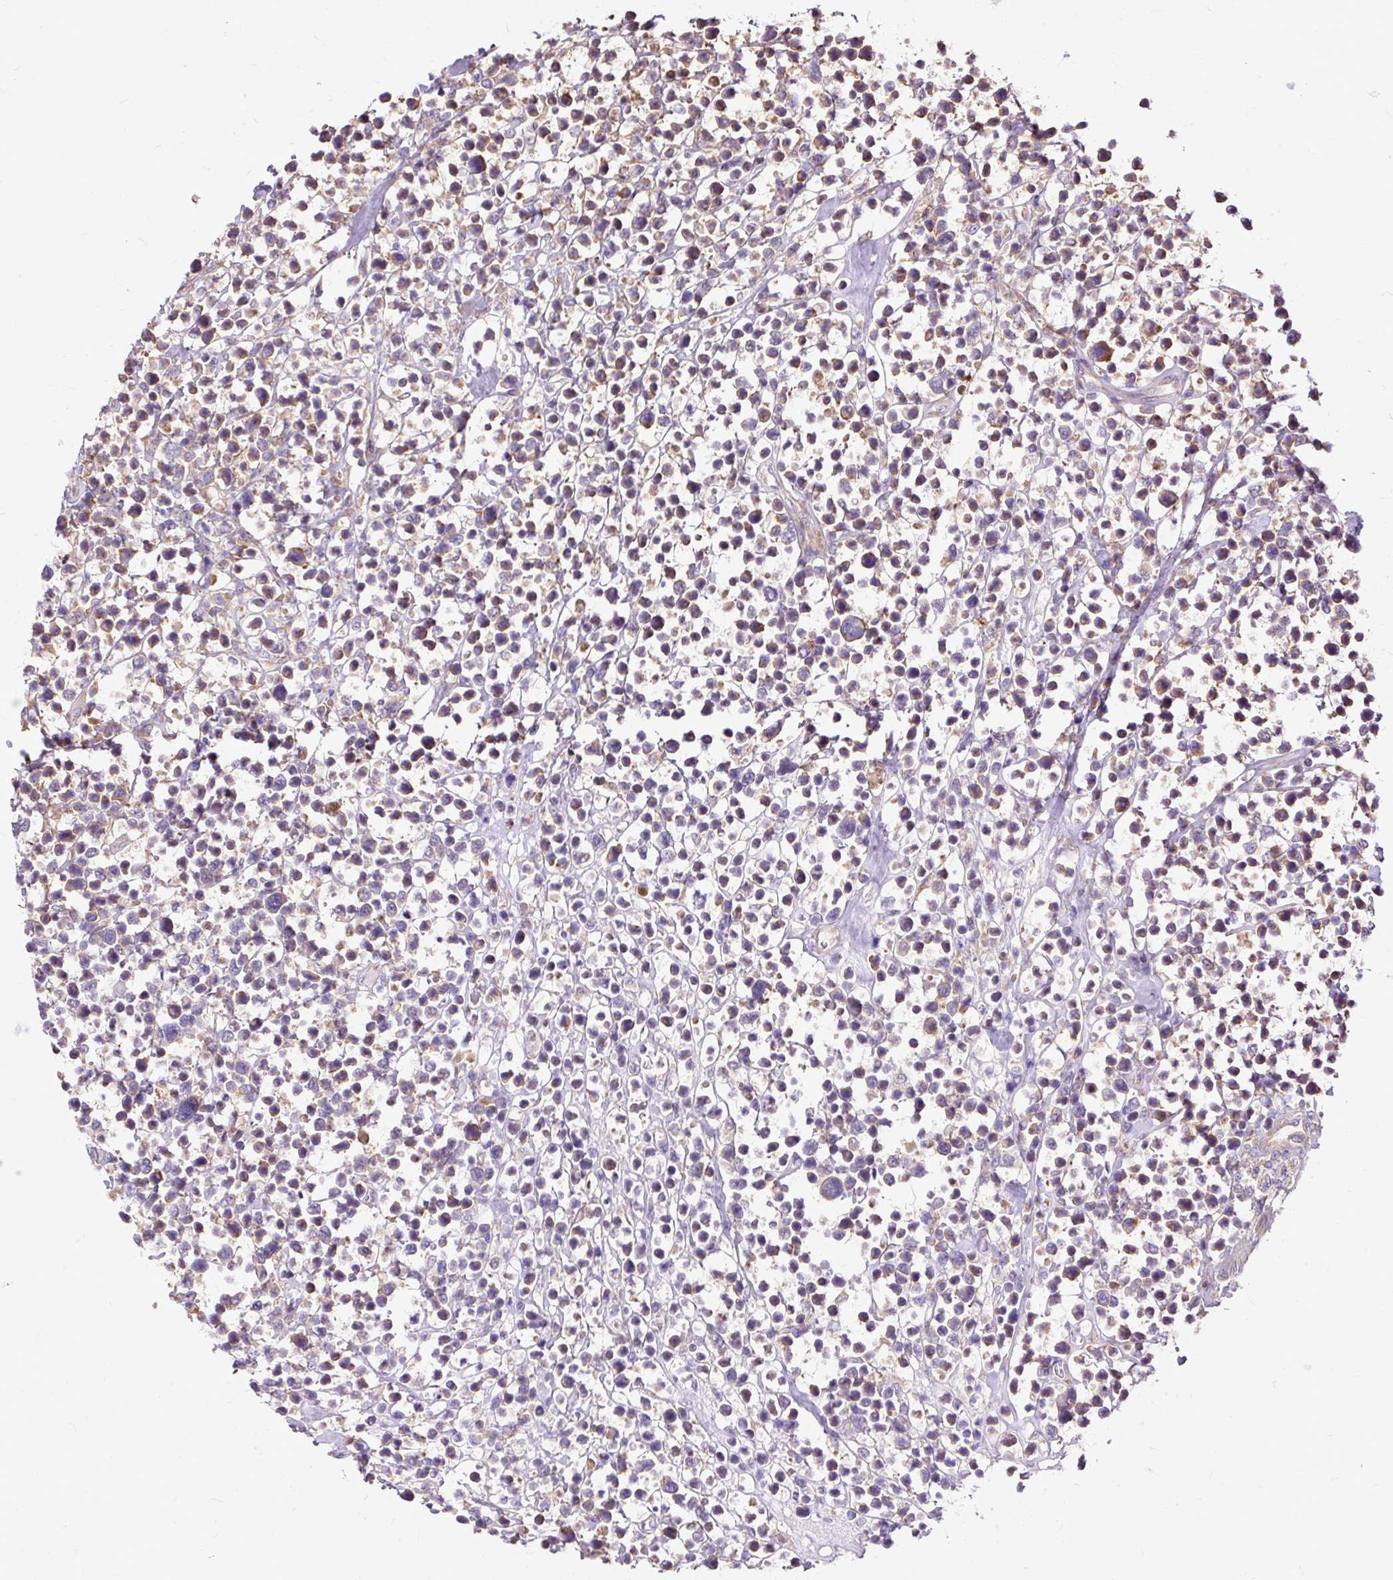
{"staining": {"intensity": "weak", "quantity": "25%-75%", "location": "cytoplasmic/membranous"}, "tissue": "lymphoma", "cell_type": "Tumor cells", "image_type": "cancer", "snomed": [{"axis": "morphology", "description": "Malignant lymphoma, non-Hodgkin's type, Low grade"}, {"axis": "topography", "description": "Lymph node"}], "caption": "An image of low-grade malignant lymphoma, non-Hodgkin's type stained for a protein demonstrates weak cytoplasmic/membranous brown staining in tumor cells.", "gene": "RPS5", "patient": {"sex": "male", "age": 60}}